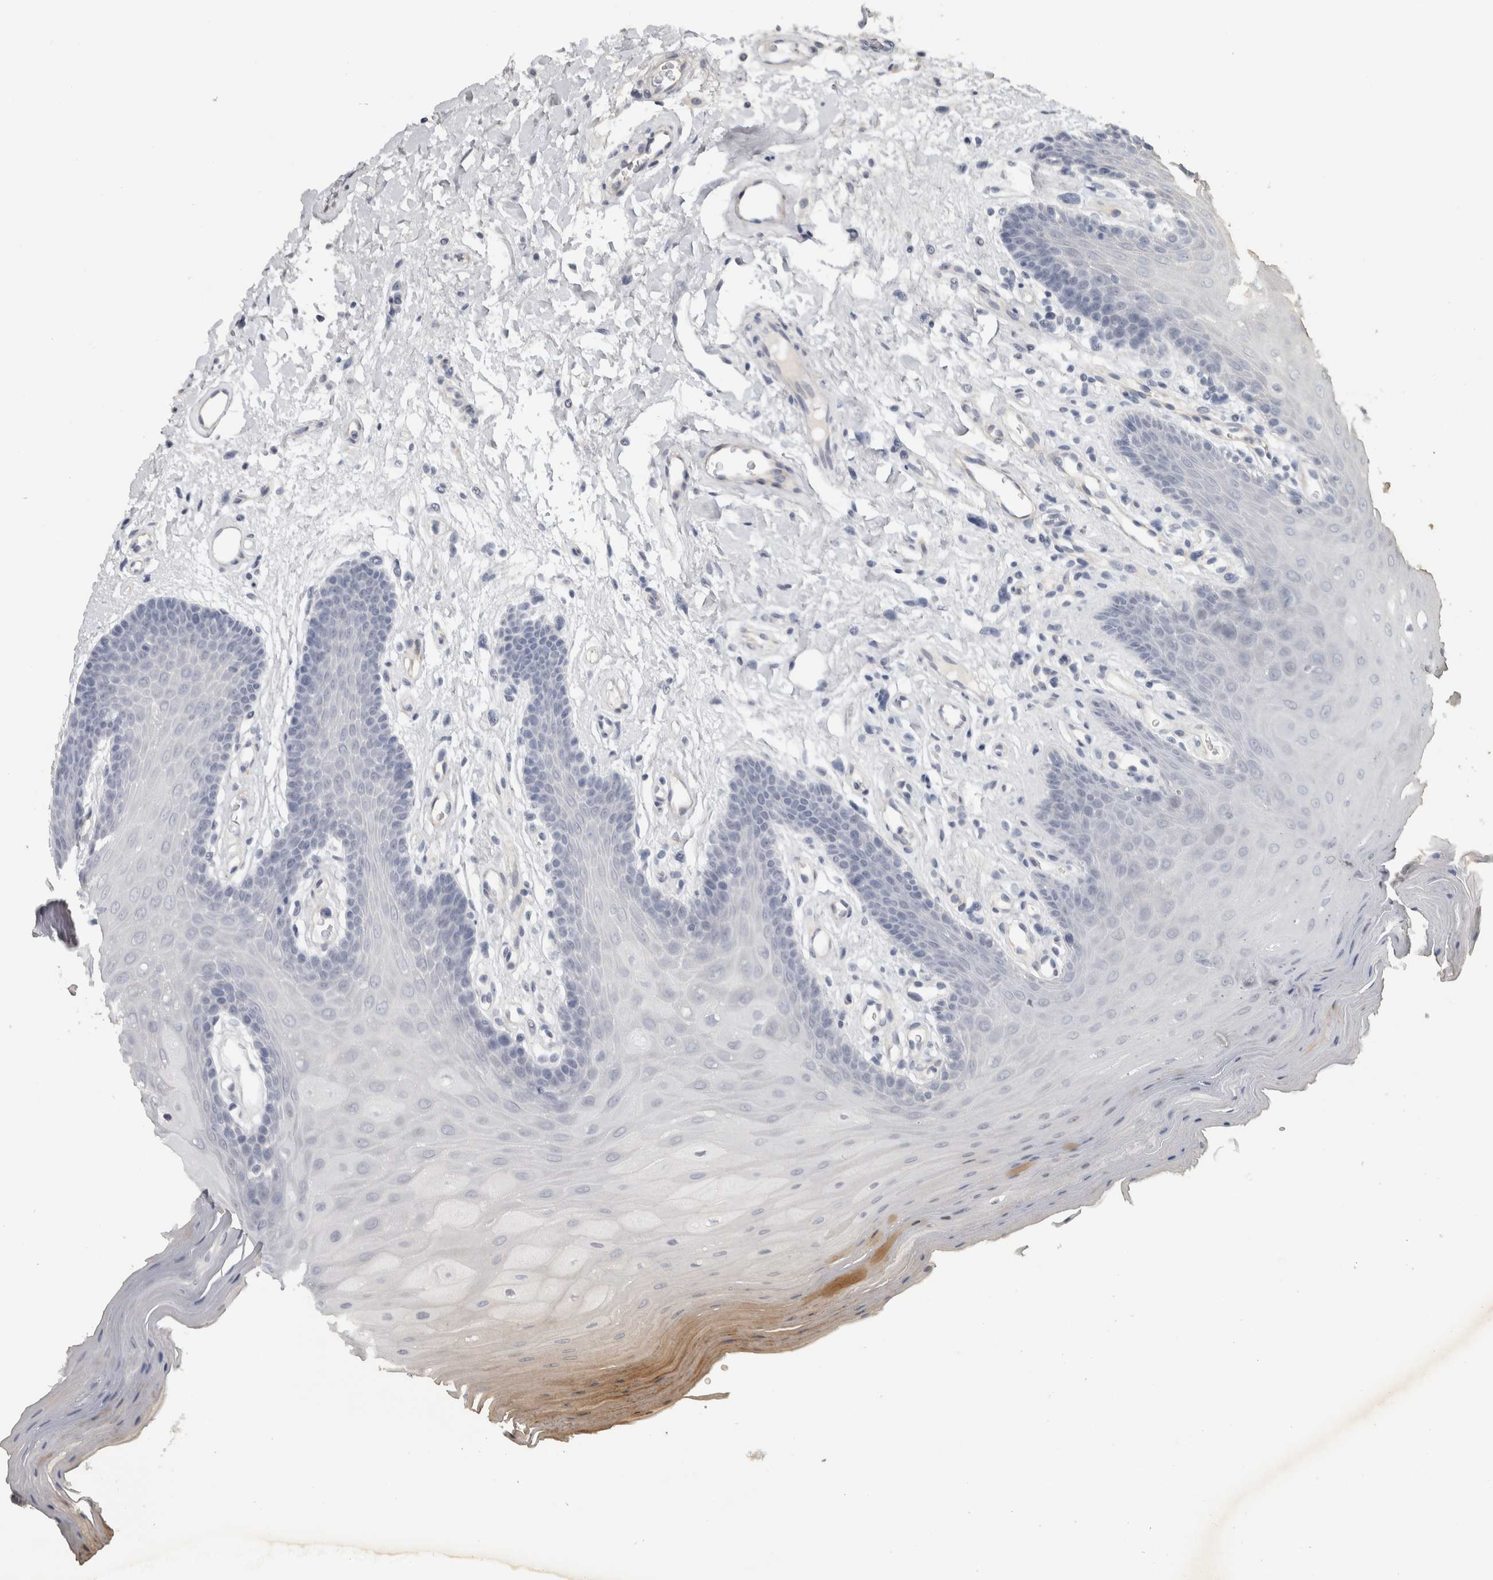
{"staining": {"intensity": "negative", "quantity": "none", "location": "none"}, "tissue": "oral mucosa", "cell_type": "Squamous epithelial cells", "image_type": "normal", "snomed": [{"axis": "morphology", "description": "Normal tissue, NOS"}, {"axis": "morphology", "description": "Squamous cell carcinoma, NOS"}, {"axis": "topography", "description": "Oral tissue"}, {"axis": "topography", "description": "Head-Neck"}], "caption": "Immunohistochemistry micrograph of normal oral mucosa stained for a protein (brown), which shows no expression in squamous epithelial cells.", "gene": "DCAF10", "patient": {"sex": "male", "age": 71}}